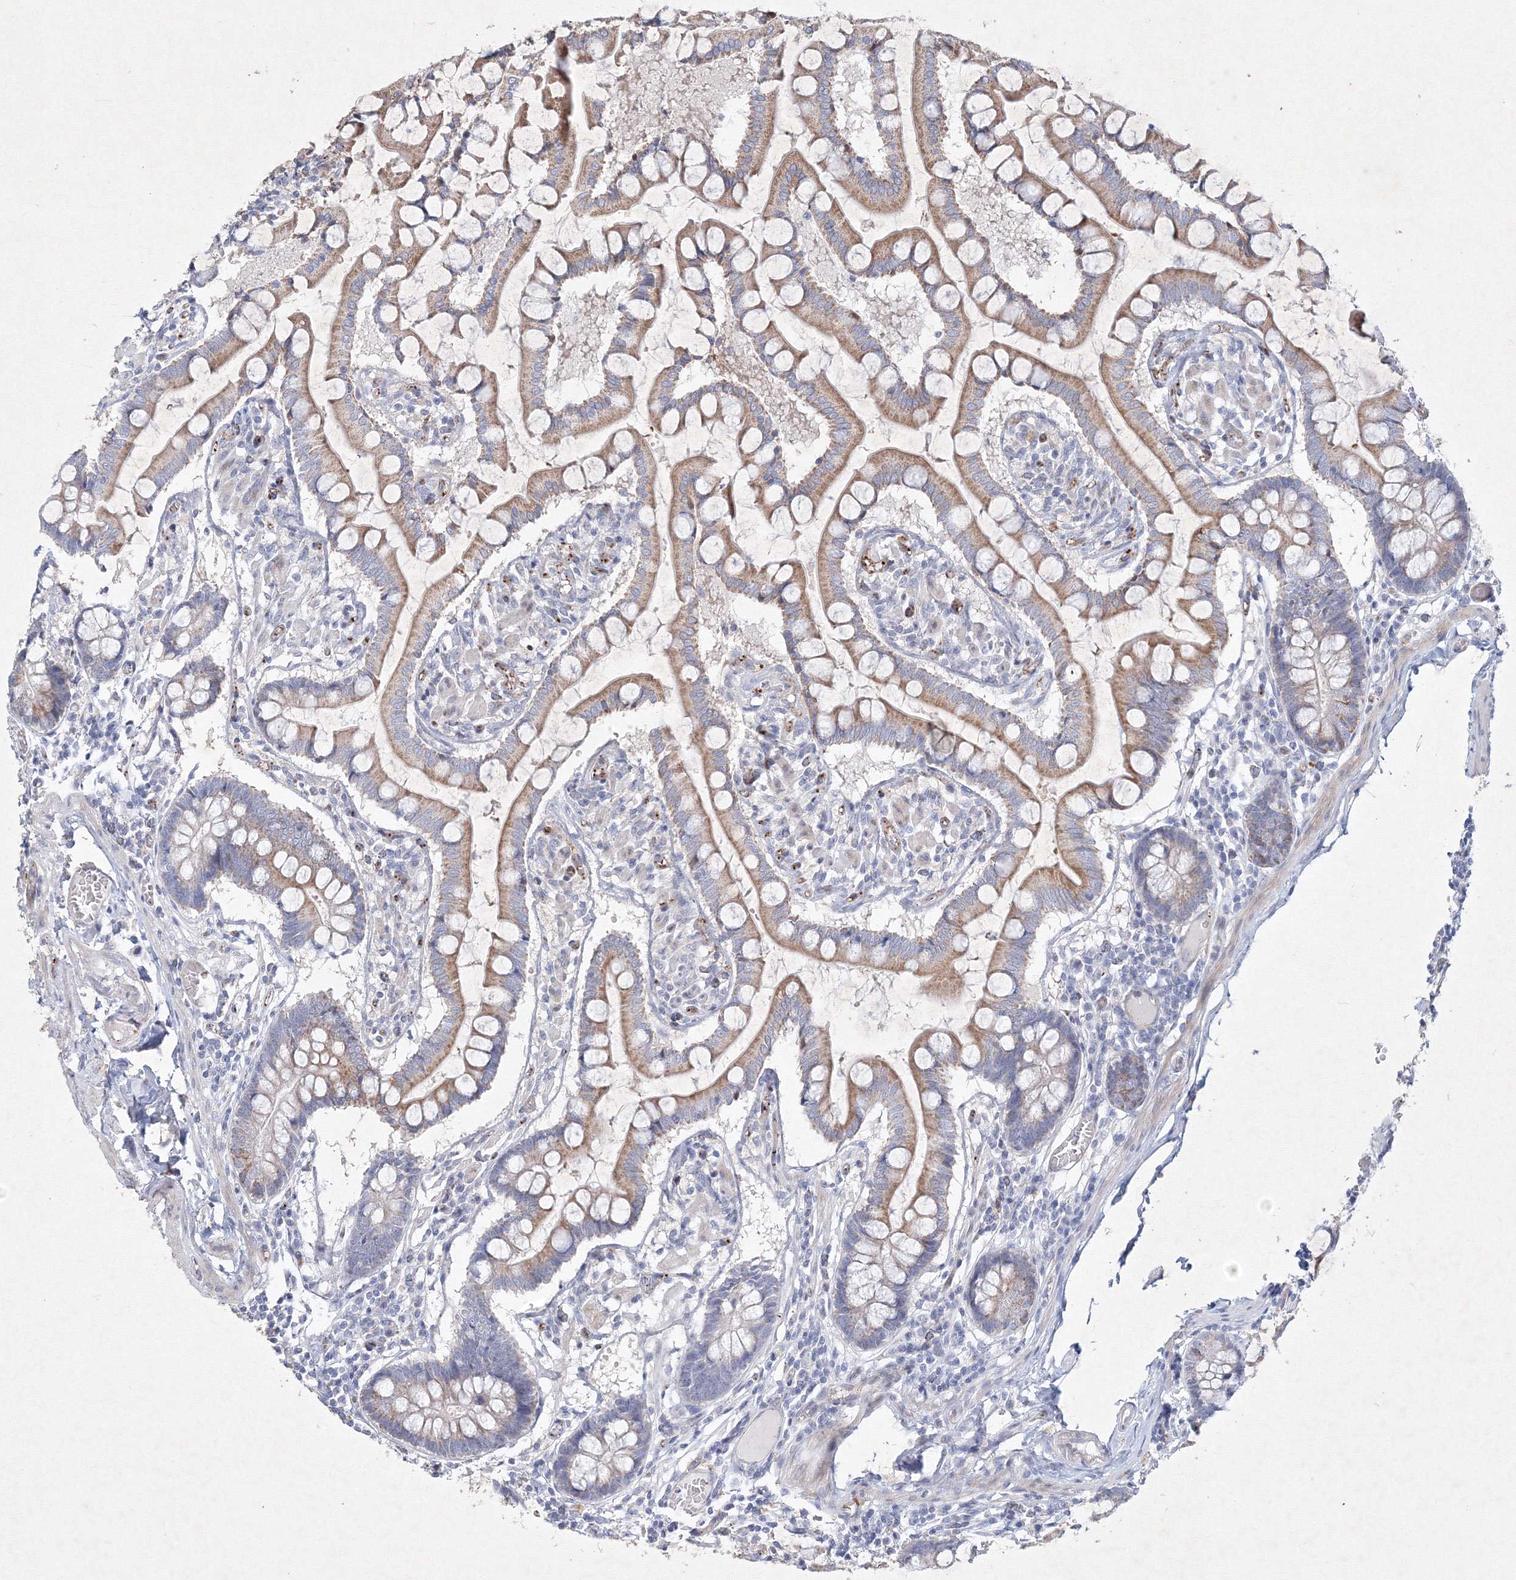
{"staining": {"intensity": "moderate", "quantity": ">75%", "location": "cytoplasmic/membranous"}, "tissue": "small intestine", "cell_type": "Glandular cells", "image_type": "normal", "snomed": [{"axis": "morphology", "description": "Normal tissue, NOS"}, {"axis": "topography", "description": "Small intestine"}], "caption": "DAB (3,3'-diaminobenzidine) immunohistochemical staining of benign human small intestine shows moderate cytoplasmic/membranous protein staining in approximately >75% of glandular cells. The staining was performed using DAB (3,3'-diaminobenzidine), with brown indicating positive protein expression. Nuclei are stained blue with hematoxylin.", "gene": "CXXC4", "patient": {"sex": "male", "age": 41}}